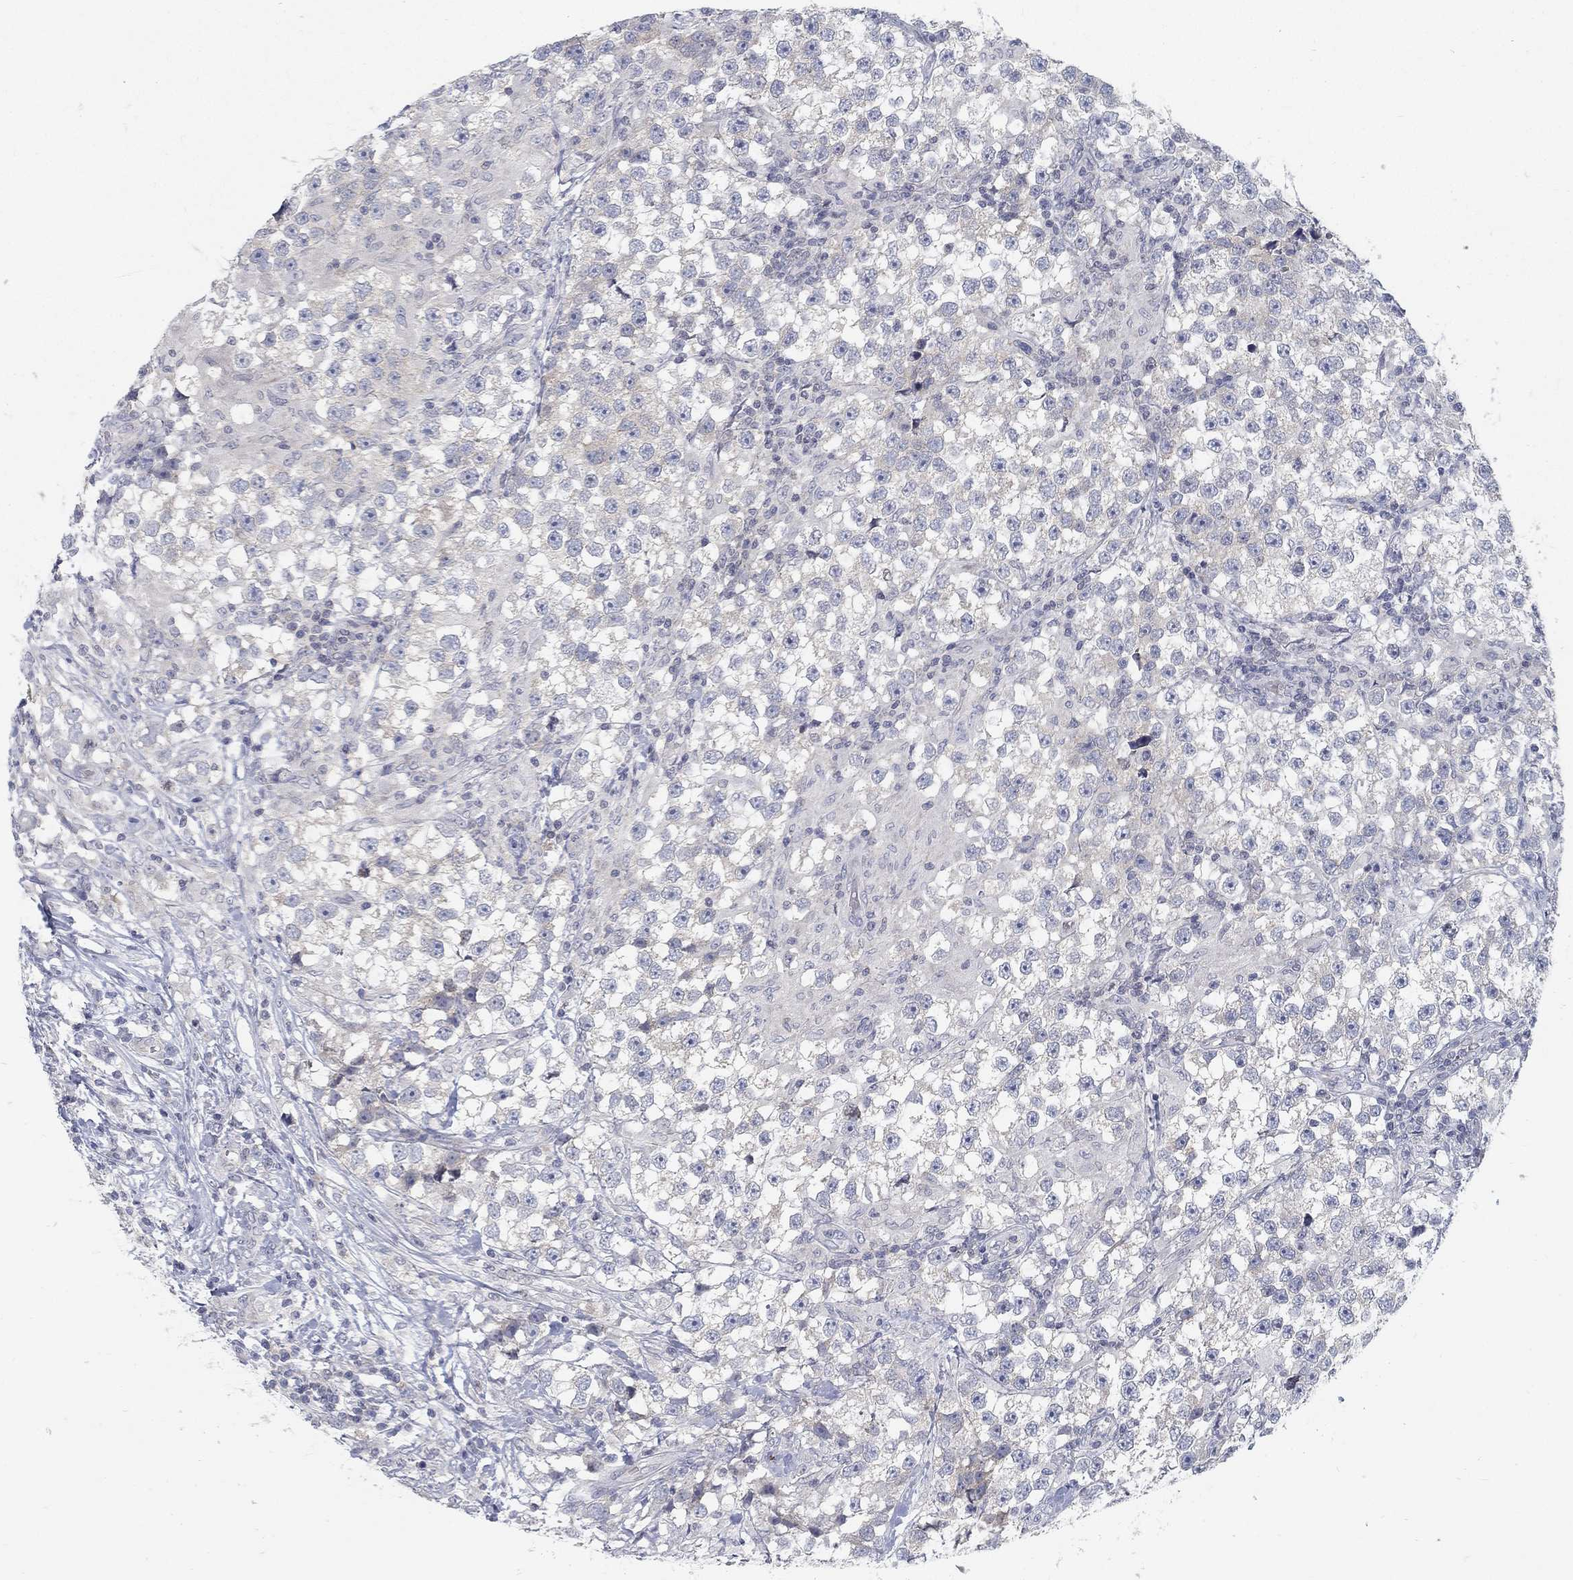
{"staining": {"intensity": "negative", "quantity": "none", "location": "none"}, "tissue": "testis cancer", "cell_type": "Tumor cells", "image_type": "cancer", "snomed": [{"axis": "morphology", "description": "Seminoma, NOS"}, {"axis": "topography", "description": "Testis"}], "caption": "This is an immunohistochemistry micrograph of seminoma (testis). There is no expression in tumor cells.", "gene": "ATP1A3", "patient": {"sex": "male", "age": 46}}